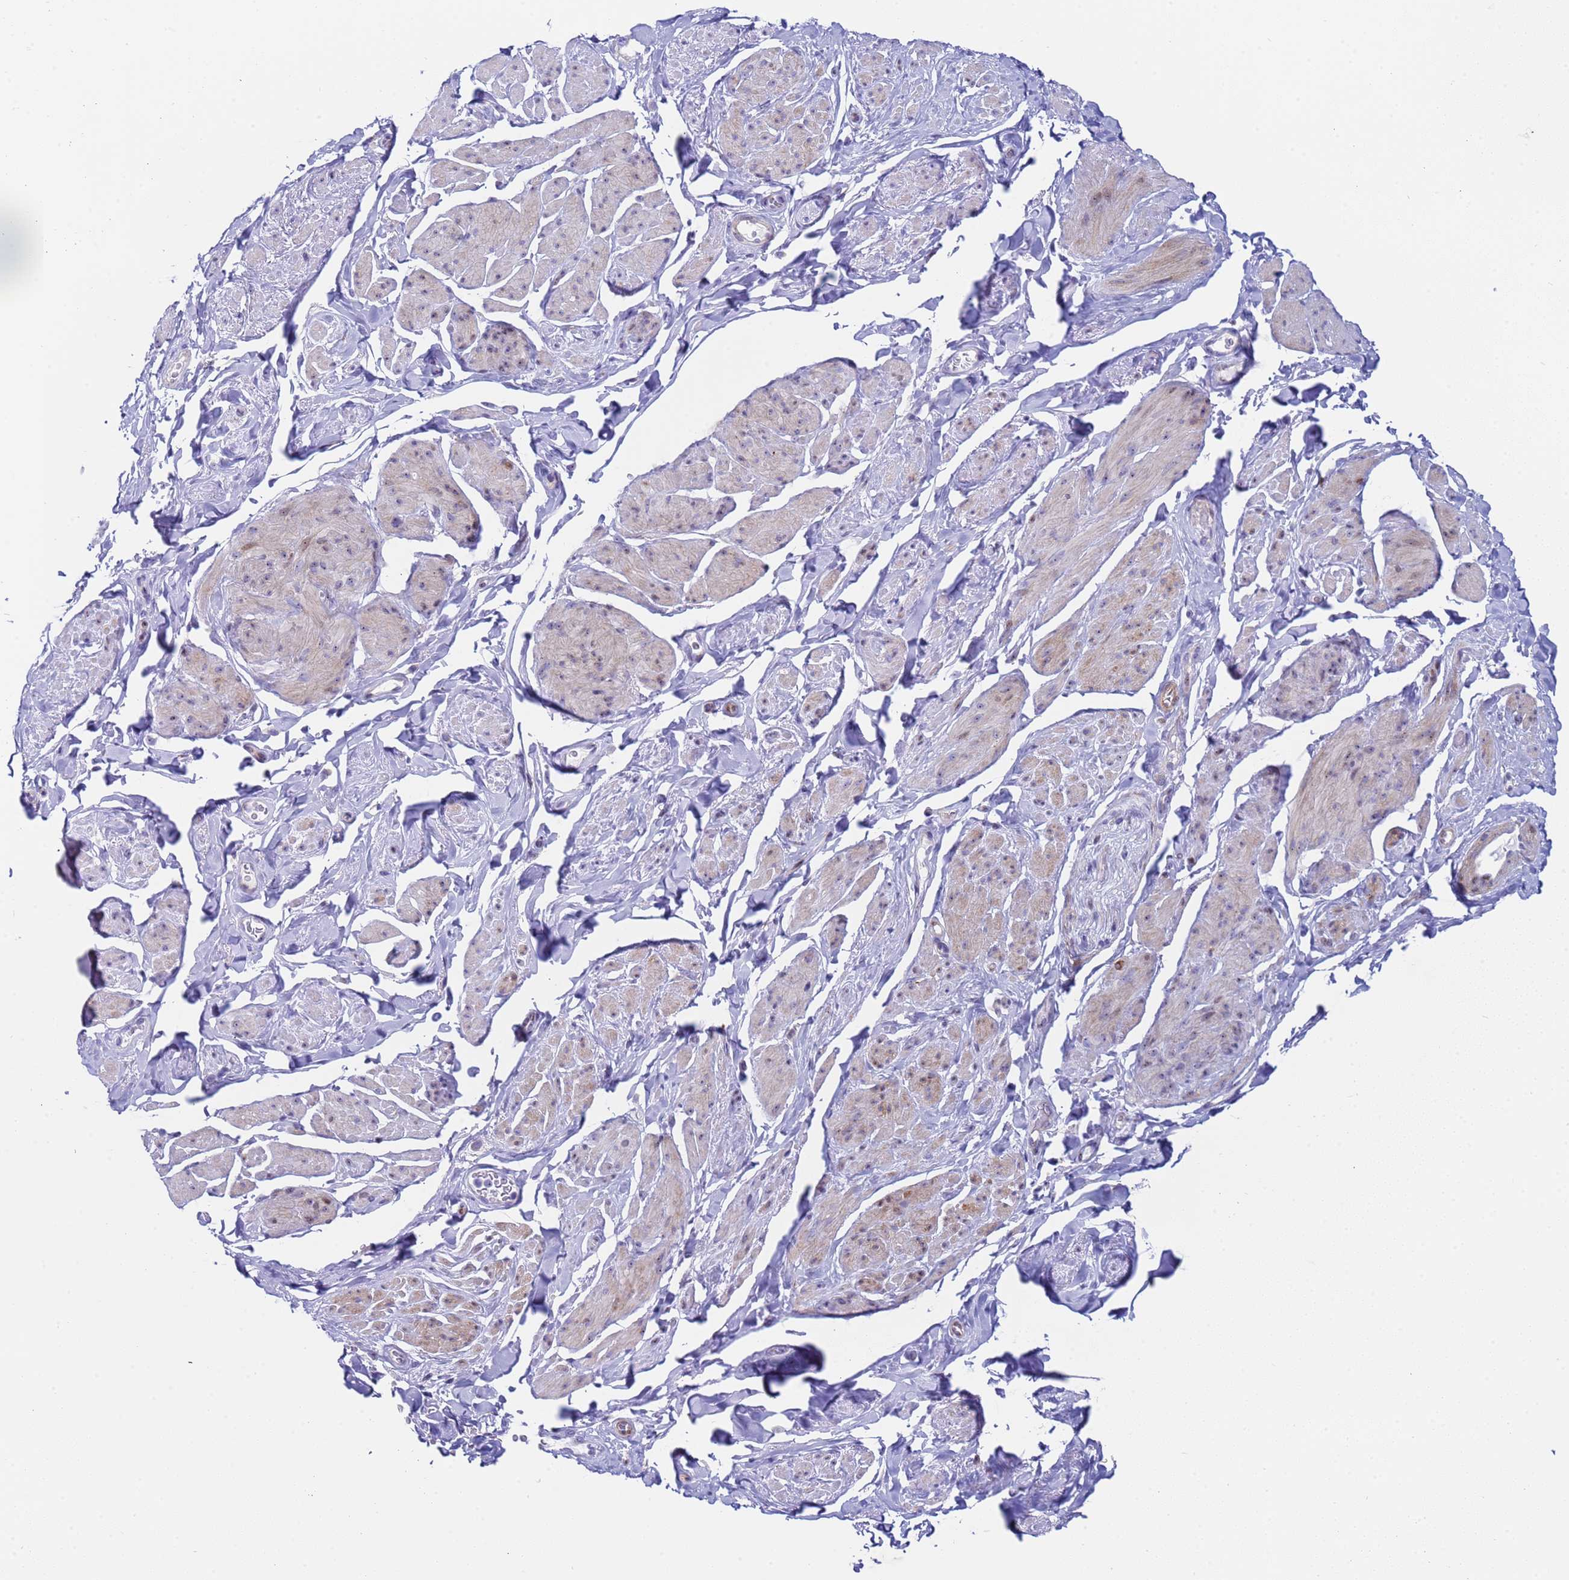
{"staining": {"intensity": "weak", "quantity": "25%-75%", "location": "cytoplasmic/membranous,nuclear"}, "tissue": "smooth muscle", "cell_type": "Smooth muscle cells", "image_type": "normal", "snomed": [{"axis": "morphology", "description": "Normal tissue, NOS"}, {"axis": "topography", "description": "Smooth muscle"}, {"axis": "topography", "description": "Peripheral nerve tissue"}], "caption": "Smooth muscle stained for a protein exhibits weak cytoplasmic/membranous,nuclear positivity in smooth muscle cells. (Stains: DAB in brown, nuclei in blue, Microscopy: brightfield microscopy at high magnification).", "gene": "POP5", "patient": {"sex": "male", "age": 69}}